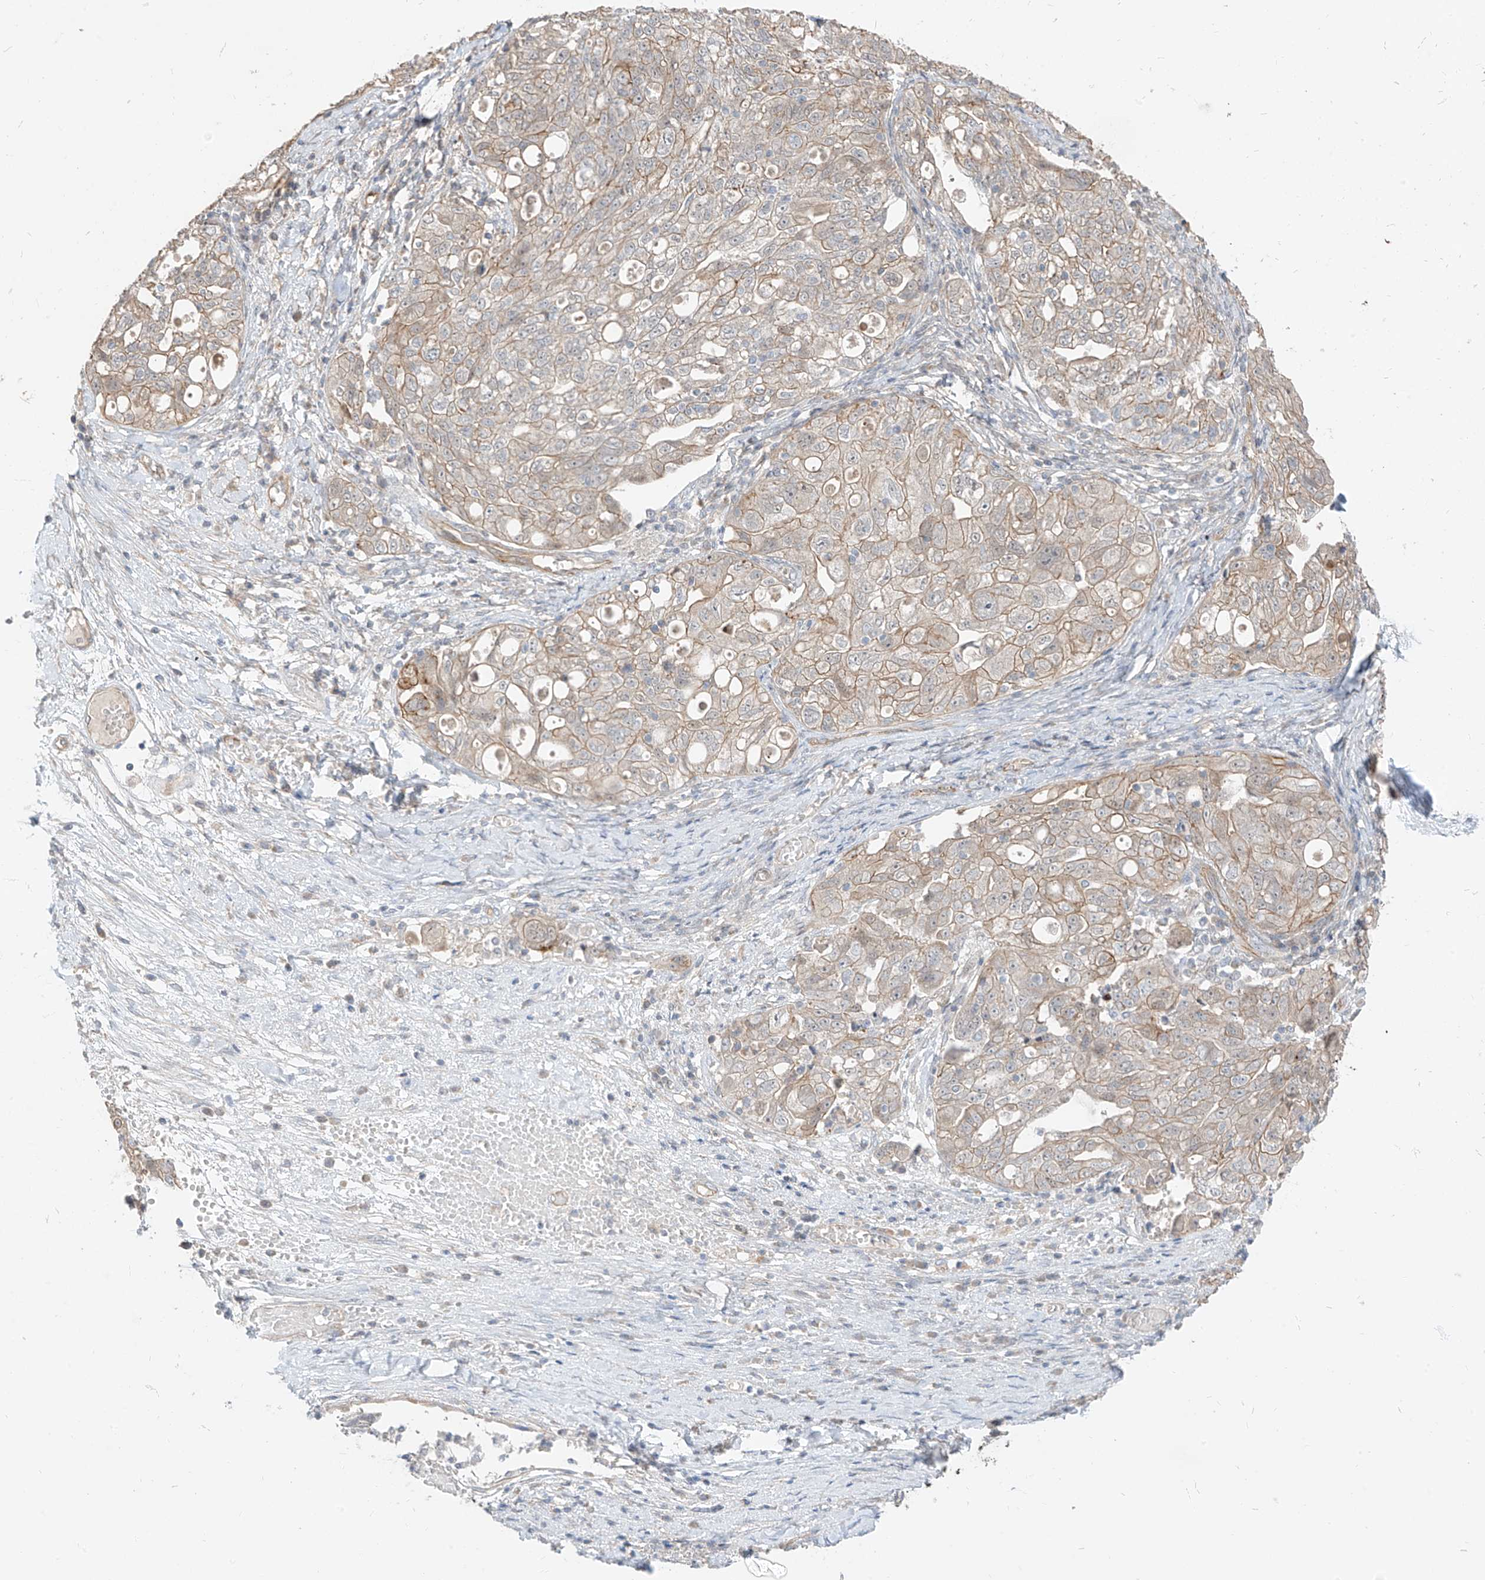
{"staining": {"intensity": "weak", "quantity": "25%-75%", "location": "cytoplasmic/membranous"}, "tissue": "ovarian cancer", "cell_type": "Tumor cells", "image_type": "cancer", "snomed": [{"axis": "morphology", "description": "Carcinoma, NOS"}, {"axis": "morphology", "description": "Cystadenocarcinoma, serous, NOS"}, {"axis": "topography", "description": "Ovary"}], "caption": "This micrograph reveals immunohistochemistry (IHC) staining of serous cystadenocarcinoma (ovarian), with low weak cytoplasmic/membranous expression in approximately 25%-75% of tumor cells.", "gene": "EPHX4", "patient": {"sex": "female", "age": 69}}